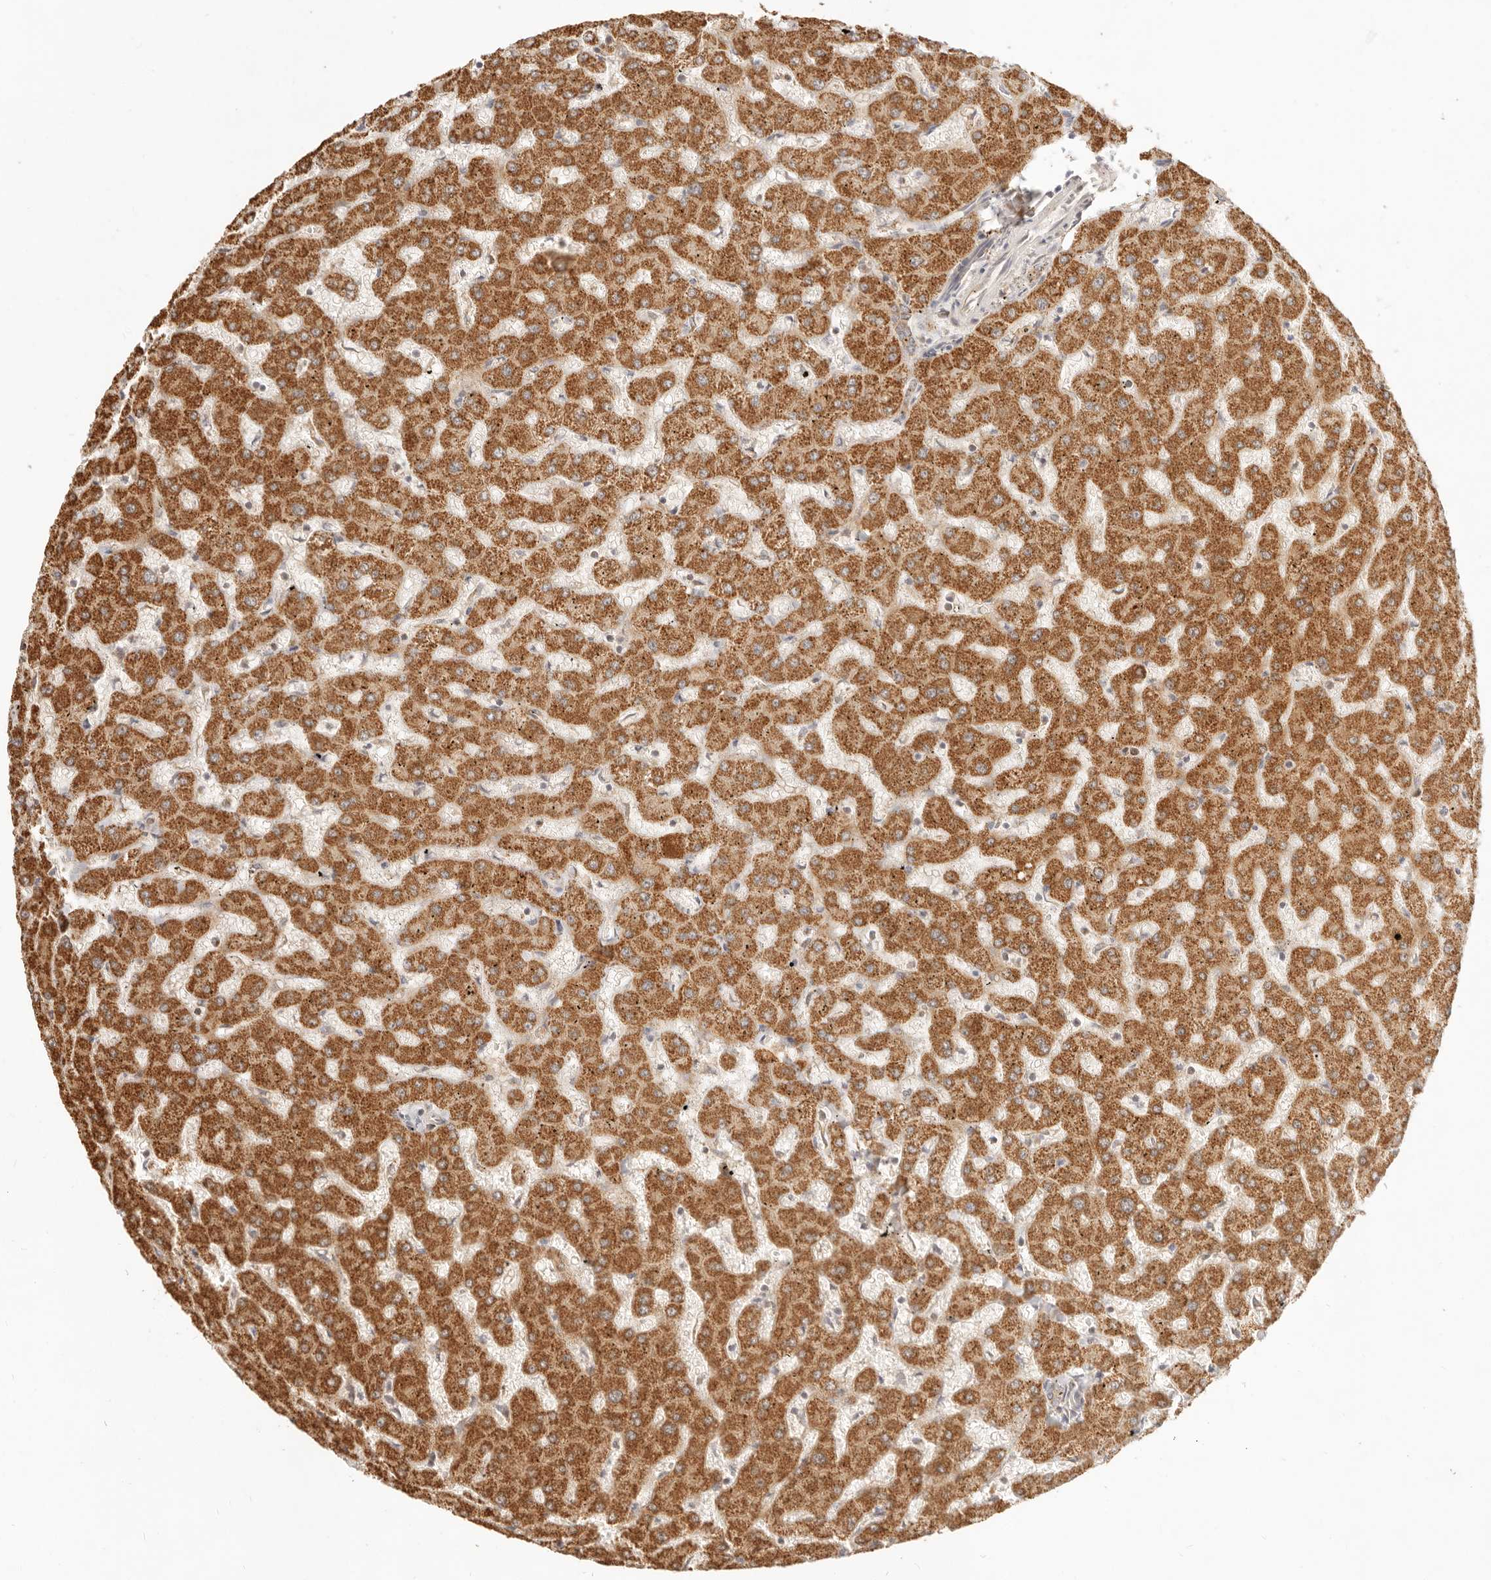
{"staining": {"intensity": "weak", "quantity": ">75%", "location": "cytoplasmic/membranous"}, "tissue": "liver", "cell_type": "Cholangiocytes", "image_type": "normal", "snomed": [{"axis": "morphology", "description": "Normal tissue, NOS"}, {"axis": "topography", "description": "Liver"}], "caption": "Weak cytoplasmic/membranous staining for a protein is present in about >75% of cholangiocytes of benign liver using immunohistochemistry.", "gene": "CPLANE2", "patient": {"sex": "female", "age": 63}}